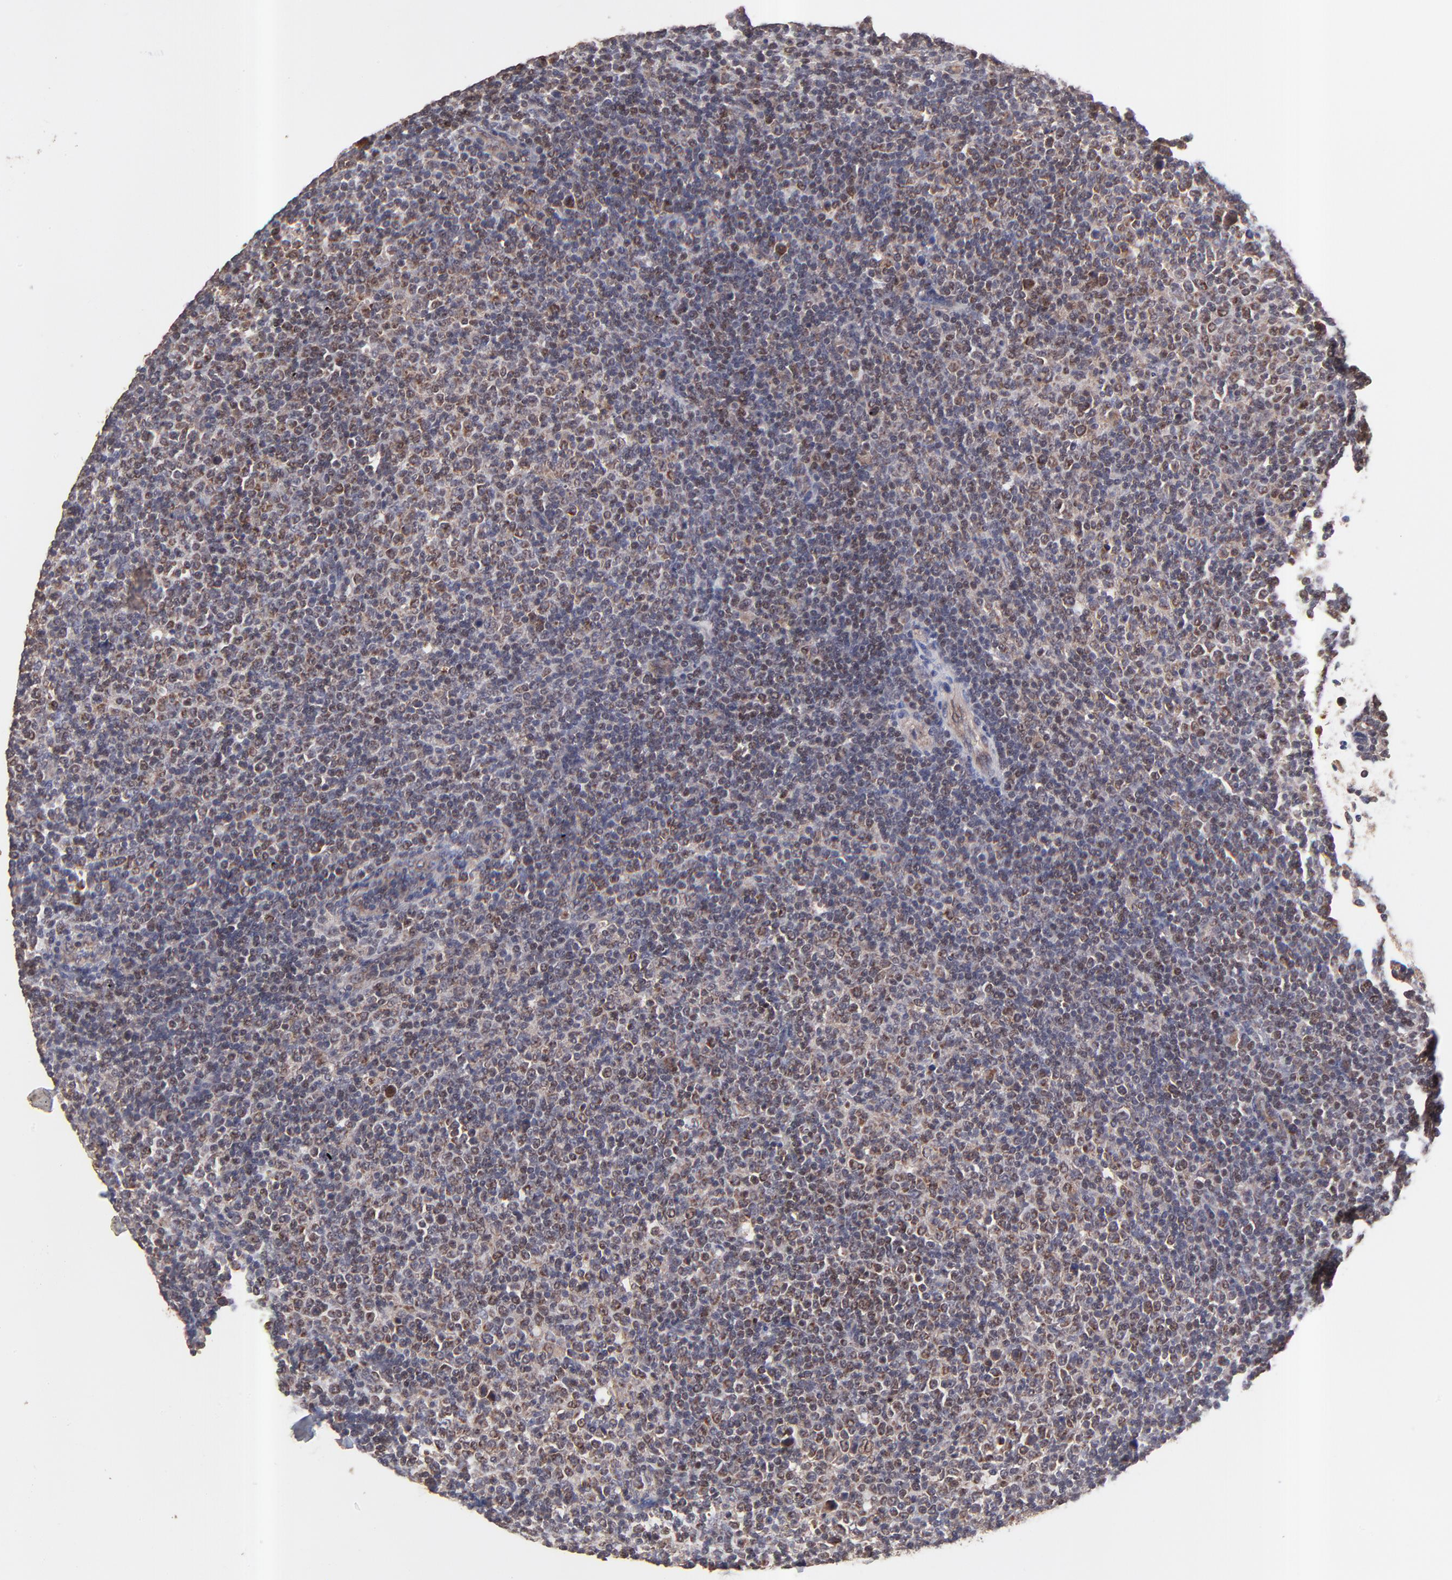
{"staining": {"intensity": "weak", "quantity": "25%-75%", "location": "cytoplasmic/membranous"}, "tissue": "lymphoma", "cell_type": "Tumor cells", "image_type": "cancer", "snomed": [{"axis": "morphology", "description": "Malignant lymphoma, non-Hodgkin's type, Low grade"}, {"axis": "topography", "description": "Lymph node"}], "caption": "About 25%-75% of tumor cells in human lymphoma demonstrate weak cytoplasmic/membranous protein expression as visualized by brown immunohistochemical staining.", "gene": "BAIAP2L2", "patient": {"sex": "male", "age": 70}}